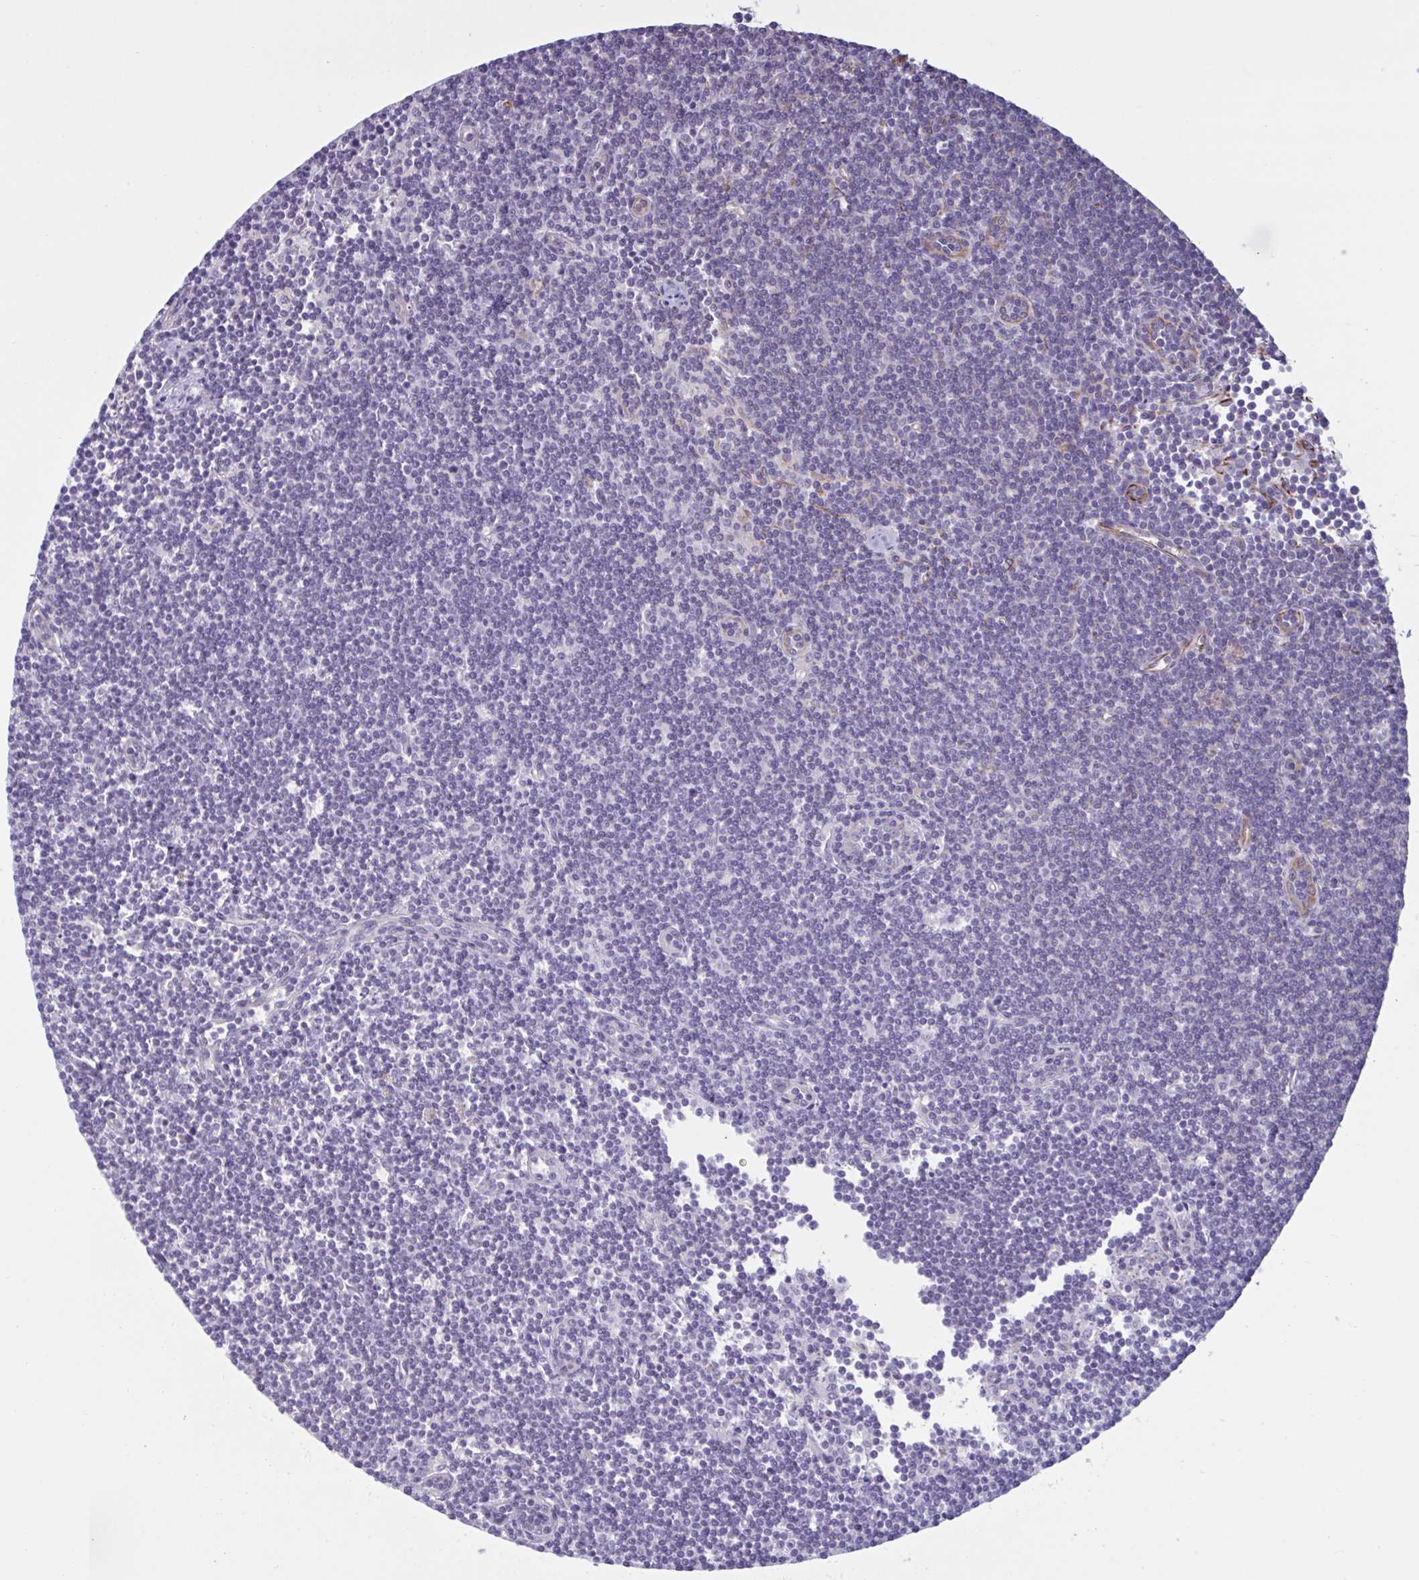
{"staining": {"intensity": "negative", "quantity": "none", "location": "none"}, "tissue": "lymphoma", "cell_type": "Tumor cells", "image_type": "cancer", "snomed": [{"axis": "morphology", "description": "Malignant lymphoma, non-Hodgkin's type, Low grade"}, {"axis": "topography", "description": "Lymph node"}], "caption": "Tumor cells are negative for protein expression in human lymphoma.", "gene": "OR1L3", "patient": {"sex": "female", "age": 73}}